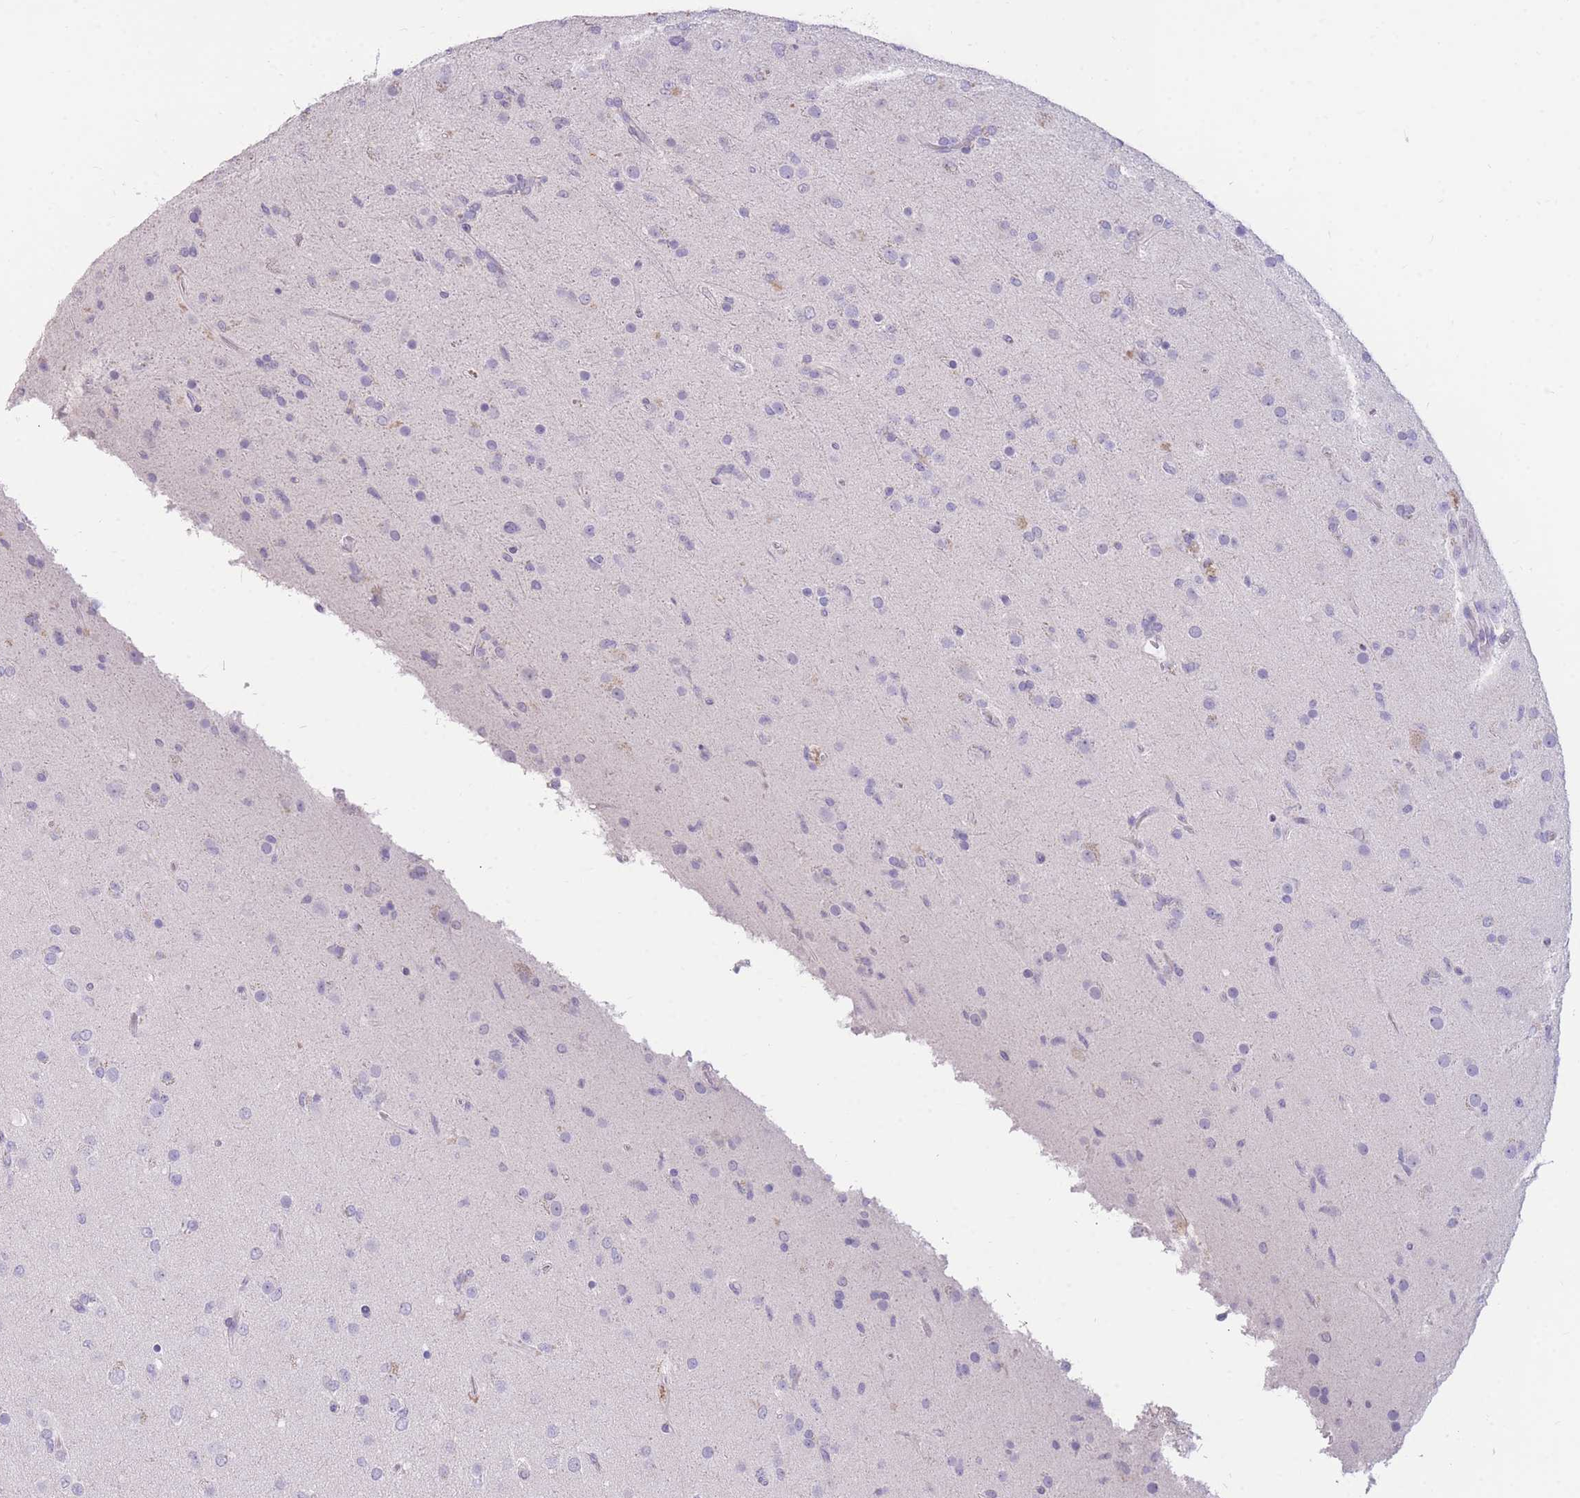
{"staining": {"intensity": "negative", "quantity": "none", "location": "none"}, "tissue": "glioma", "cell_type": "Tumor cells", "image_type": "cancer", "snomed": [{"axis": "morphology", "description": "Glioma, malignant, Low grade"}, {"axis": "topography", "description": "Brain"}], "caption": "A photomicrograph of human glioma is negative for staining in tumor cells. (DAB IHC visualized using brightfield microscopy, high magnification).", "gene": "TPSD1", "patient": {"sex": "male", "age": 65}}